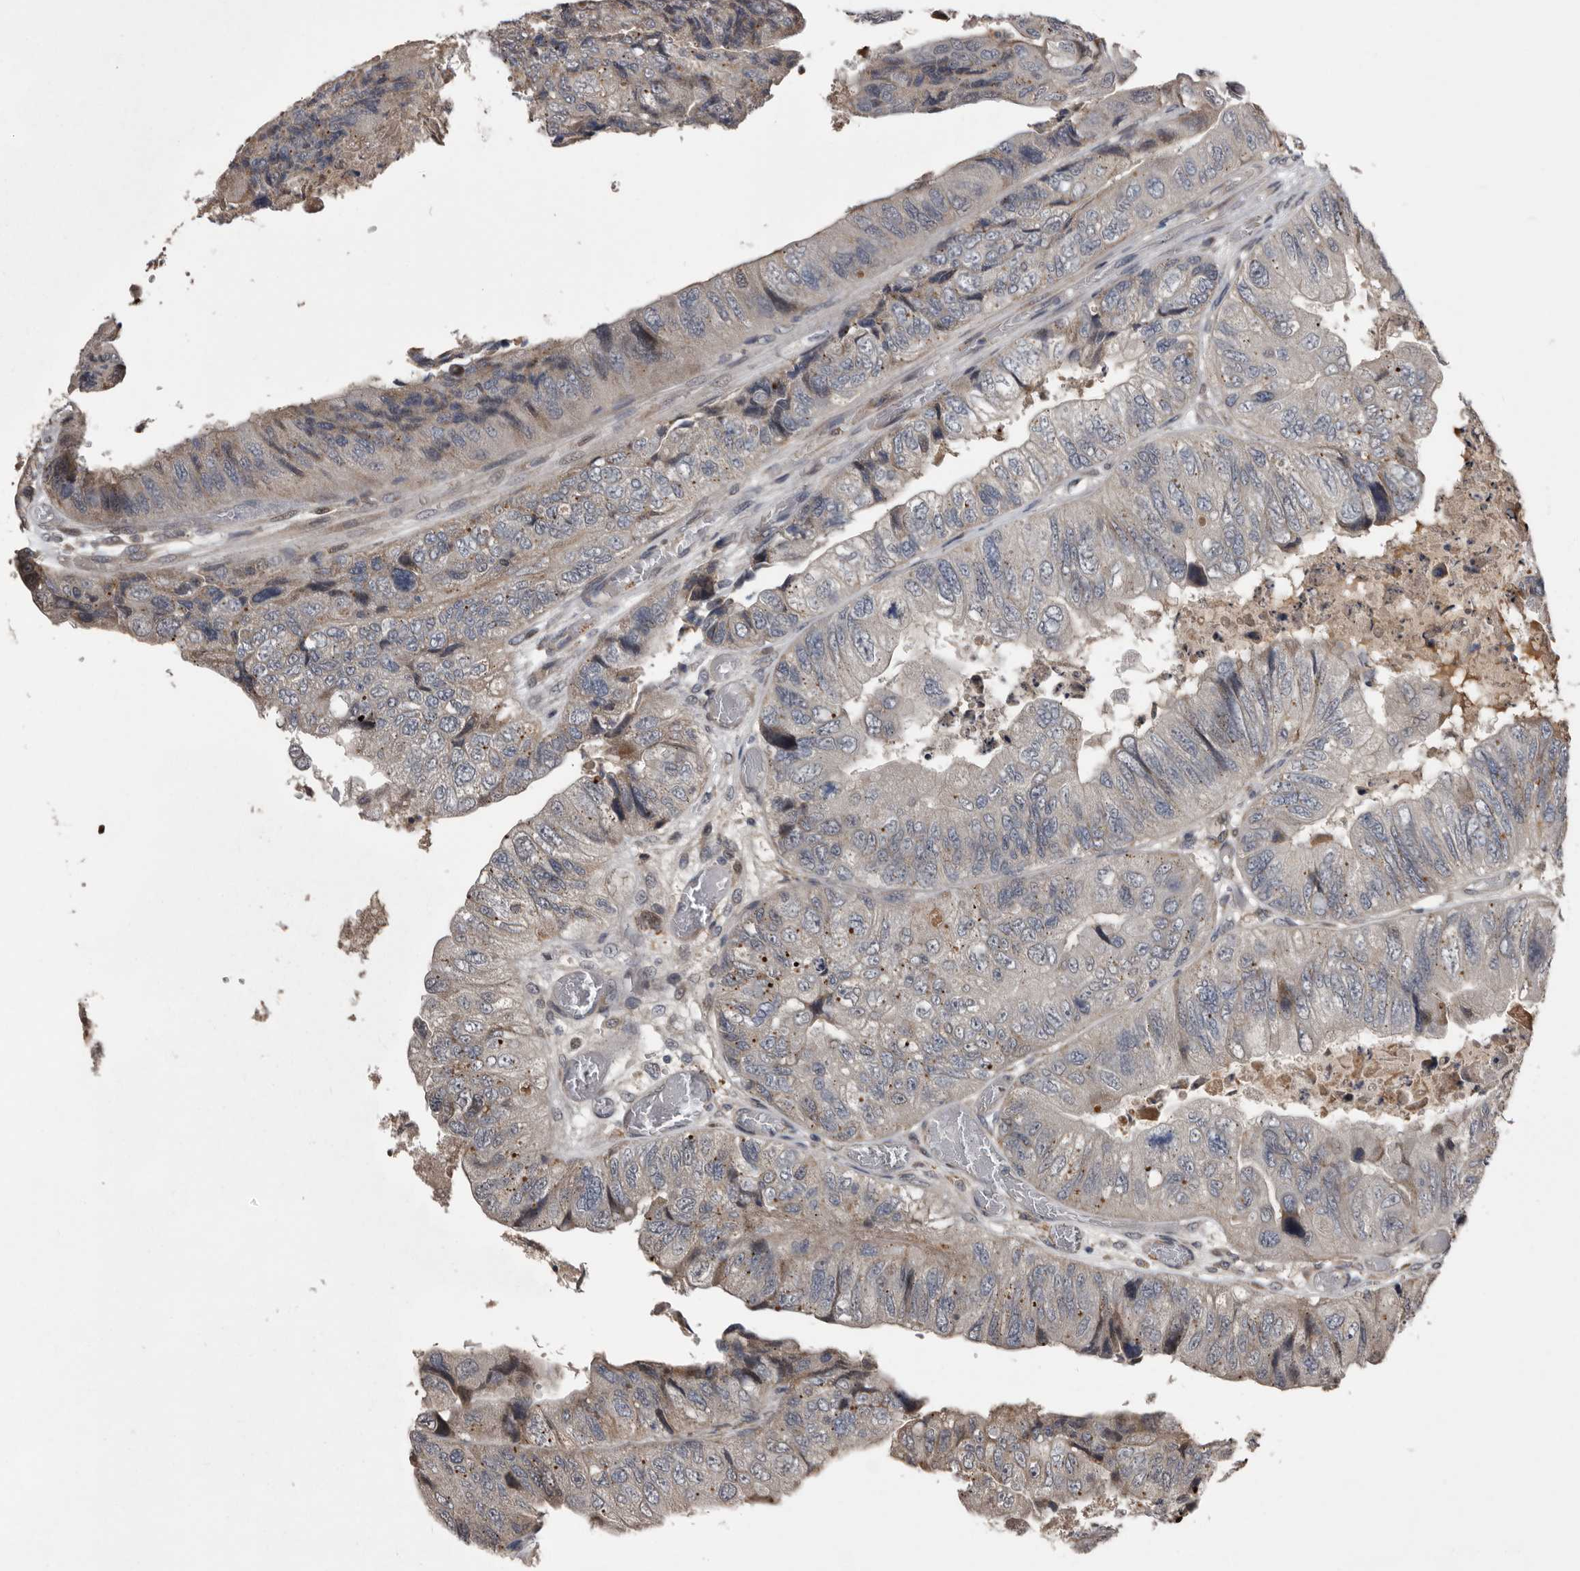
{"staining": {"intensity": "negative", "quantity": "none", "location": "none"}, "tissue": "colorectal cancer", "cell_type": "Tumor cells", "image_type": "cancer", "snomed": [{"axis": "morphology", "description": "Adenocarcinoma, NOS"}, {"axis": "topography", "description": "Rectum"}], "caption": "Image shows no protein expression in tumor cells of colorectal cancer tissue. (DAB immunohistochemistry (IHC) with hematoxylin counter stain).", "gene": "SERTAD4", "patient": {"sex": "male", "age": 63}}